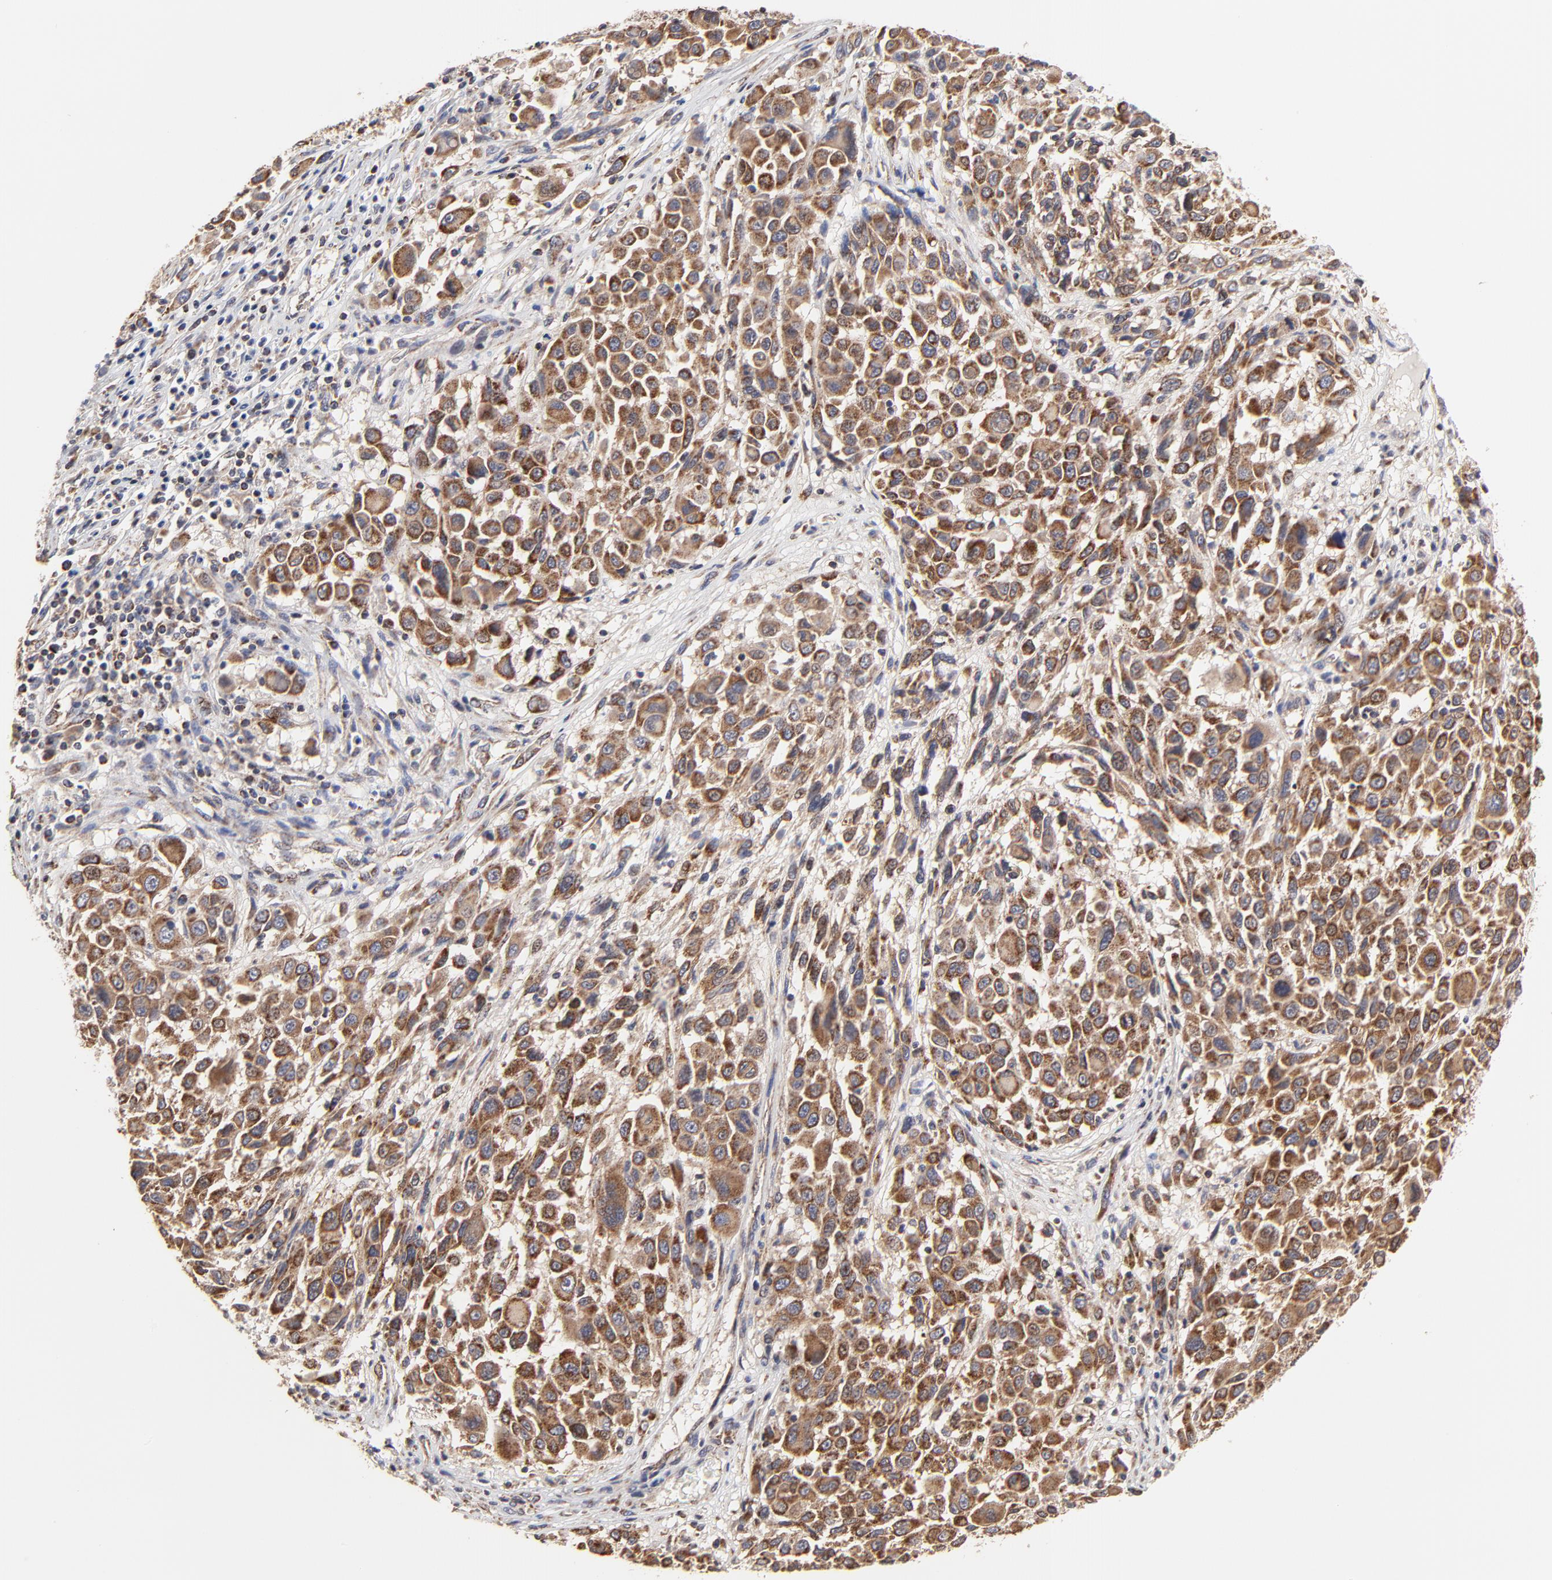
{"staining": {"intensity": "moderate", "quantity": ">75%", "location": "cytoplasmic/membranous"}, "tissue": "melanoma", "cell_type": "Tumor cells", "image_type": "cancer", "snomed": [{"axis": "morphology", "description": "Malignant melanoma, Metastatic site"}, {"axis": "topography", "description": "Lymph node"}], "caption": "A micrograph of malignant melanoma (metastatic site) stained for a protein exhibits moderate cytoplasmic/membranous brown staining in tumor cells. (Brightfield microscopy of DAB IHC at high magnification).", "gene": "ZNF550", "patient": {"sex": "male", "age": 61}}